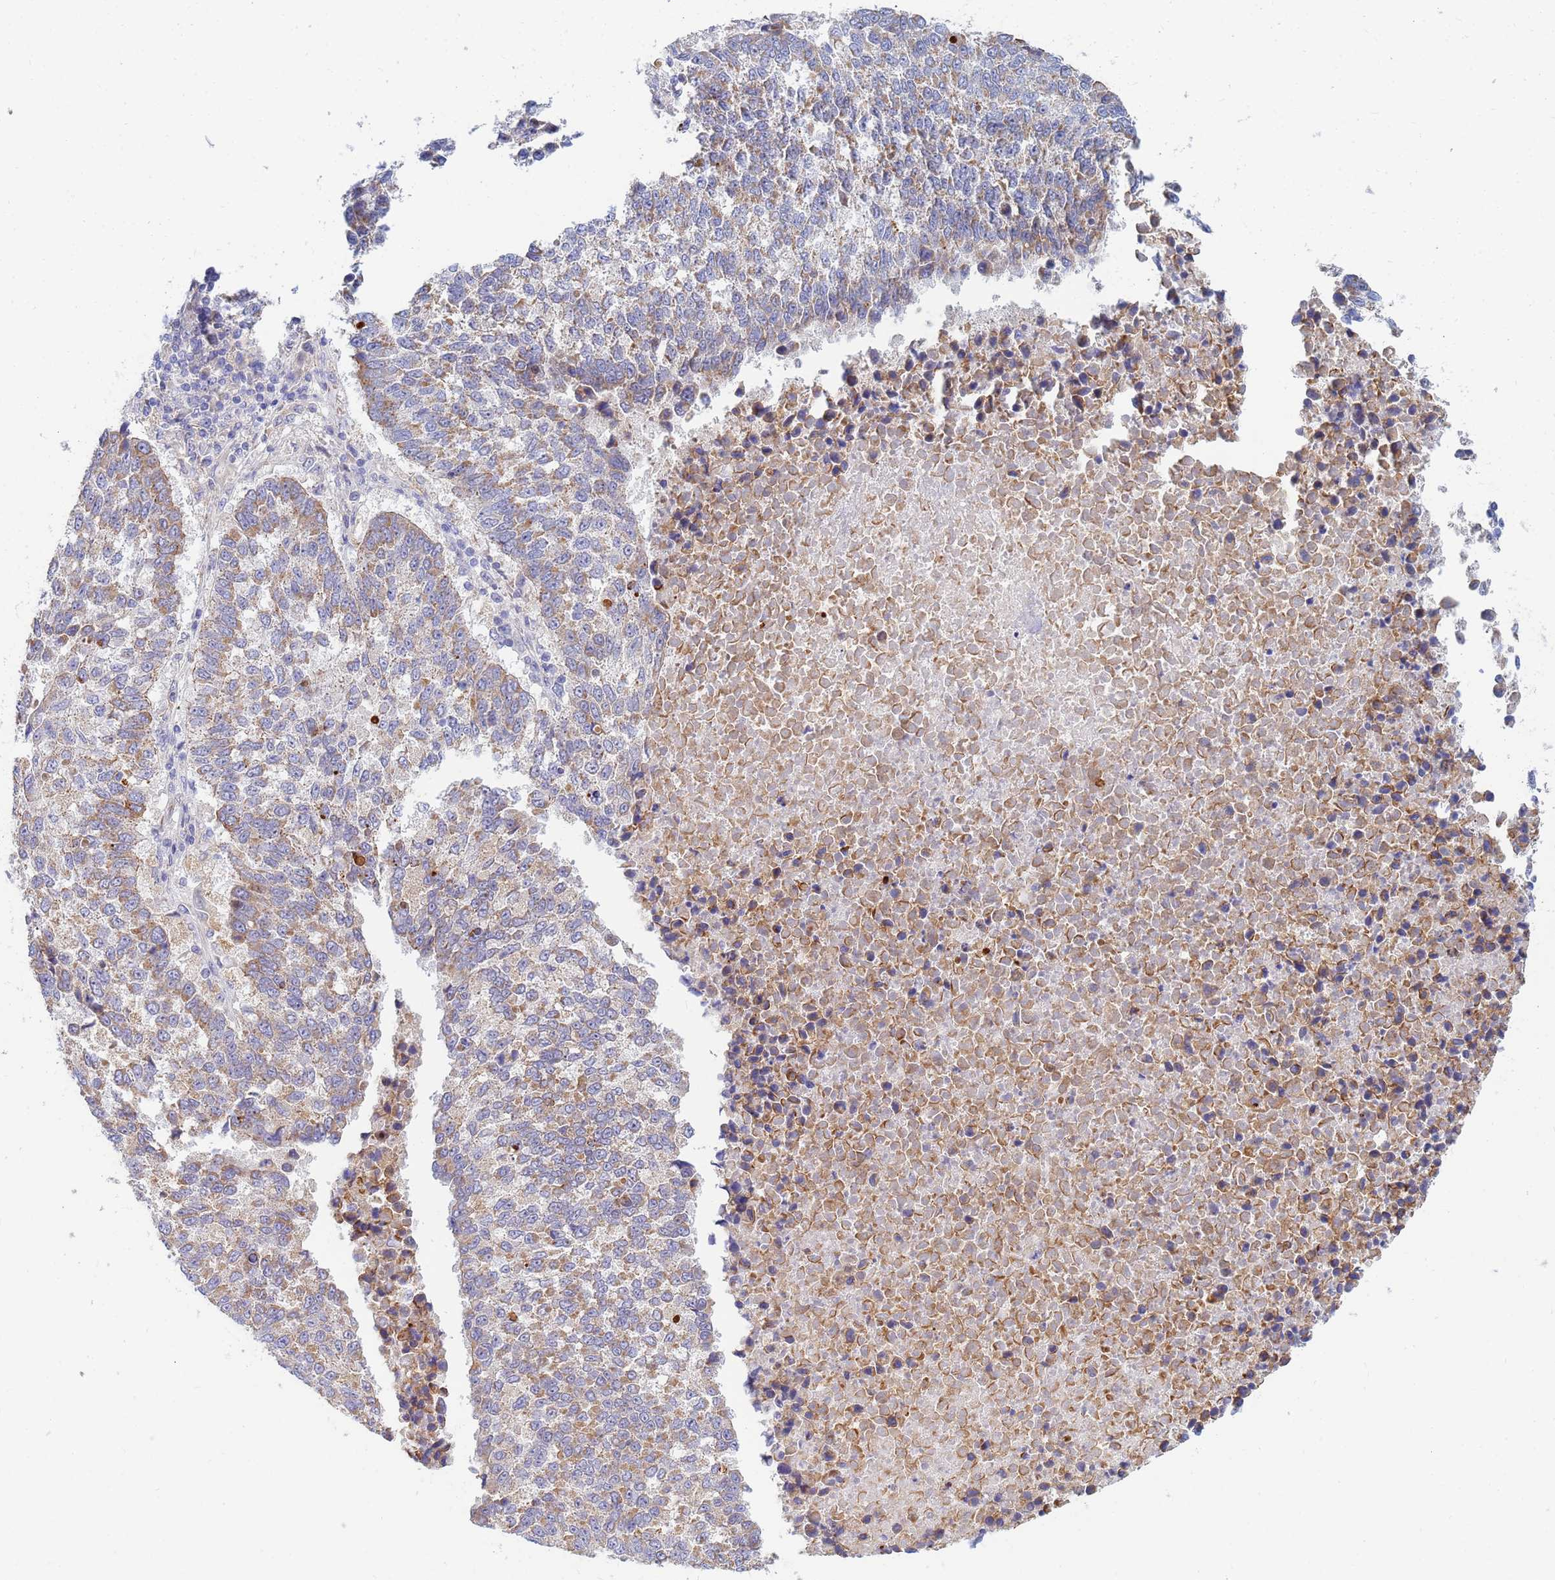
{"staining": {"intensity": "moderate", "quantity": "25%-75%", "location": "cytoplasmic/membranous"}, "tissue": "lung cancer", "cell_type": "Tumor cells", "image_type": "cancer", "snomed": [{"axis": "morphology", "description": "Squamous cell carcinoma, NOS"}, {"axis": "topography", "description": "Lung"}], "caption": "There is medium levels of moderate cytoplasmic/membranous expression in tumor cells of lung cancer, as demonstrated by immunohistochemical staining (brown color).", "gene": "SDR39U1", "patient": {"sex": "male", "age": 73}}